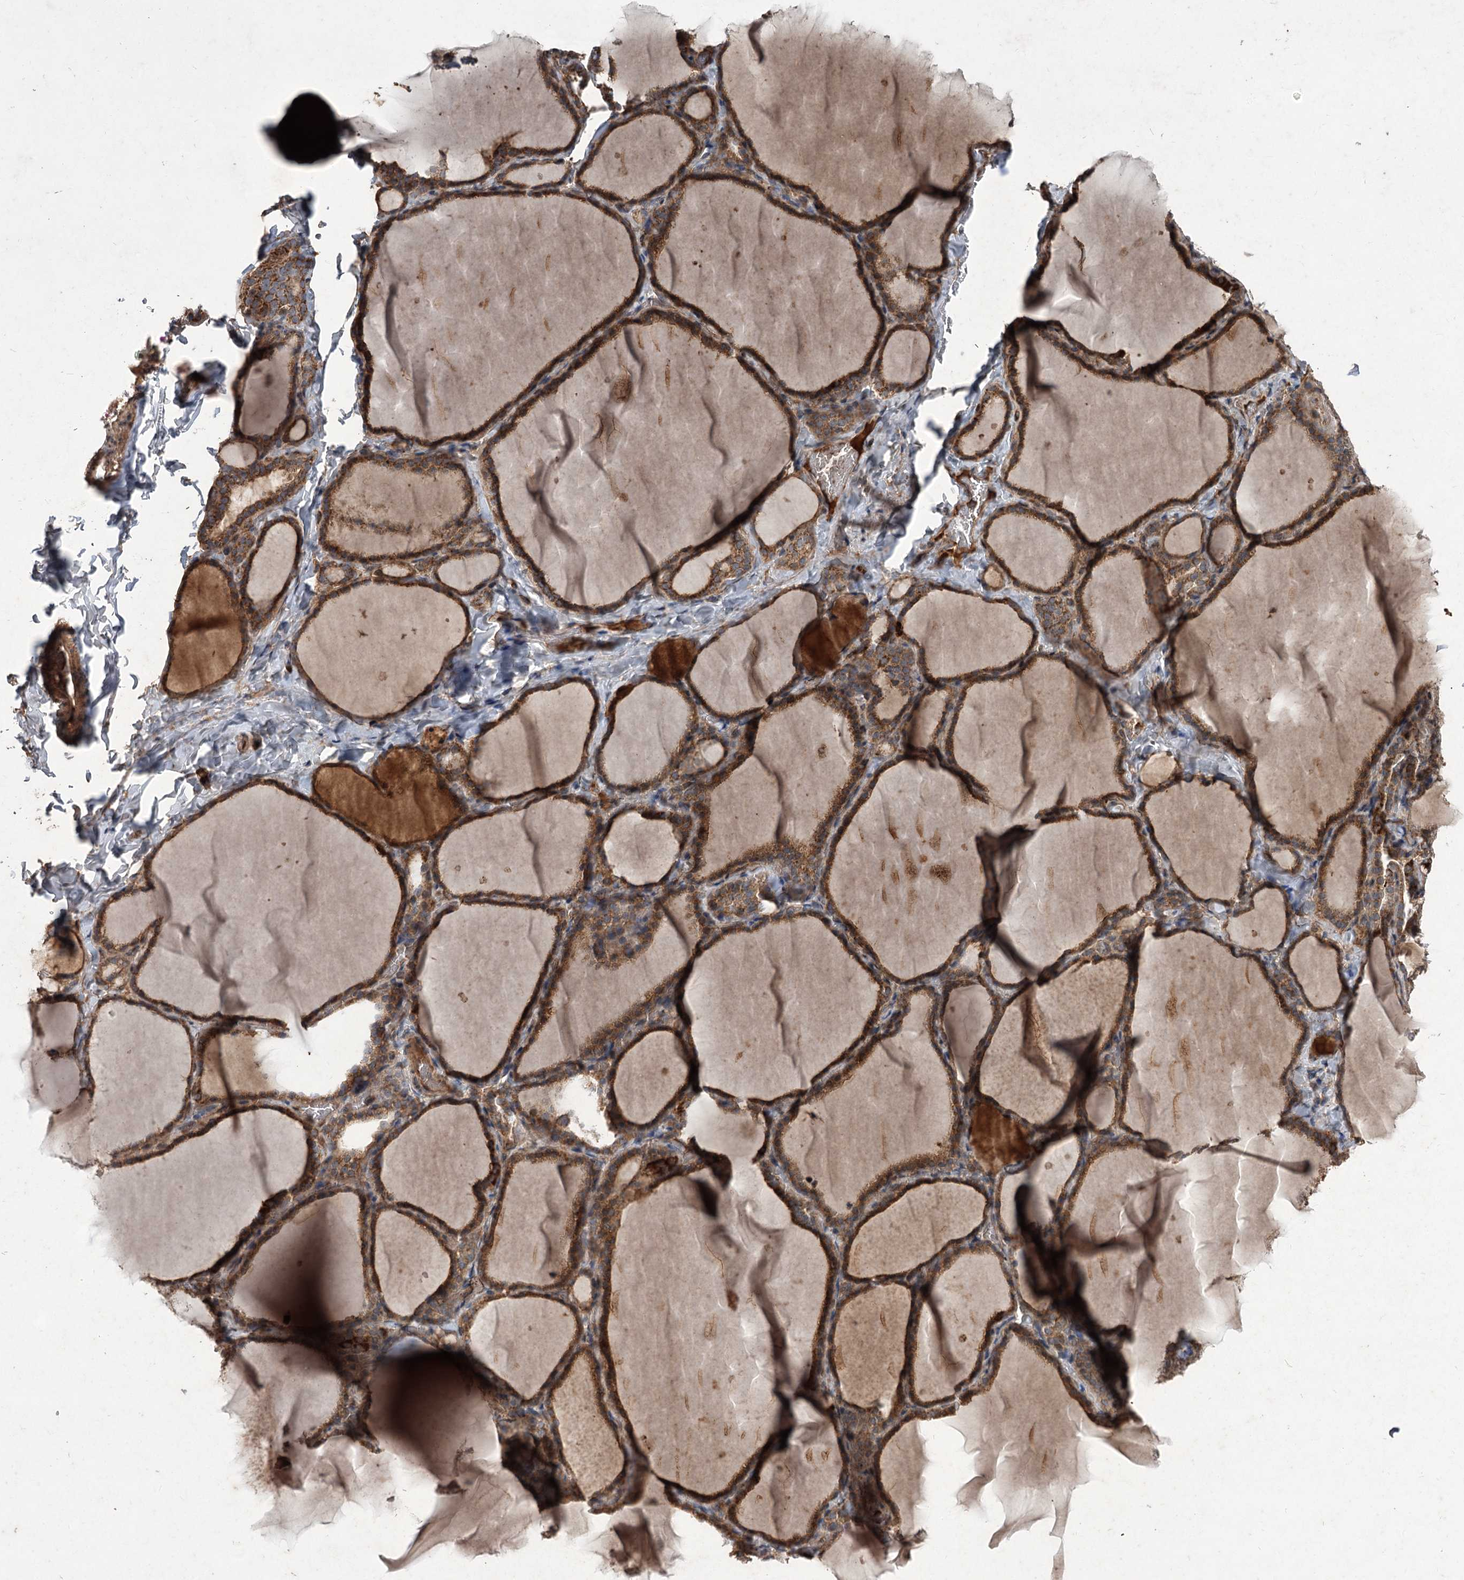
{"staining": {"intensity": "strong", "quantity": ">75%", "location": "cytoplasmic/membranous"}, "tissue": "thyroid gland", "cell_type": "Glandular cells", "image_type": "normal", "snomed": [{"axis": "morphology", "description": "Normal tissue, NOS"}, {"axis": "topography", "description": "Thyroid gland"}], "caption": "IHC of benign thyroid gland exhibits high levels of strong cytoplasmic/membranous staining in approximately >75% of glandular cells.", "gene": "RASSF3", "patient": {"sex": "female", "age": 22}}